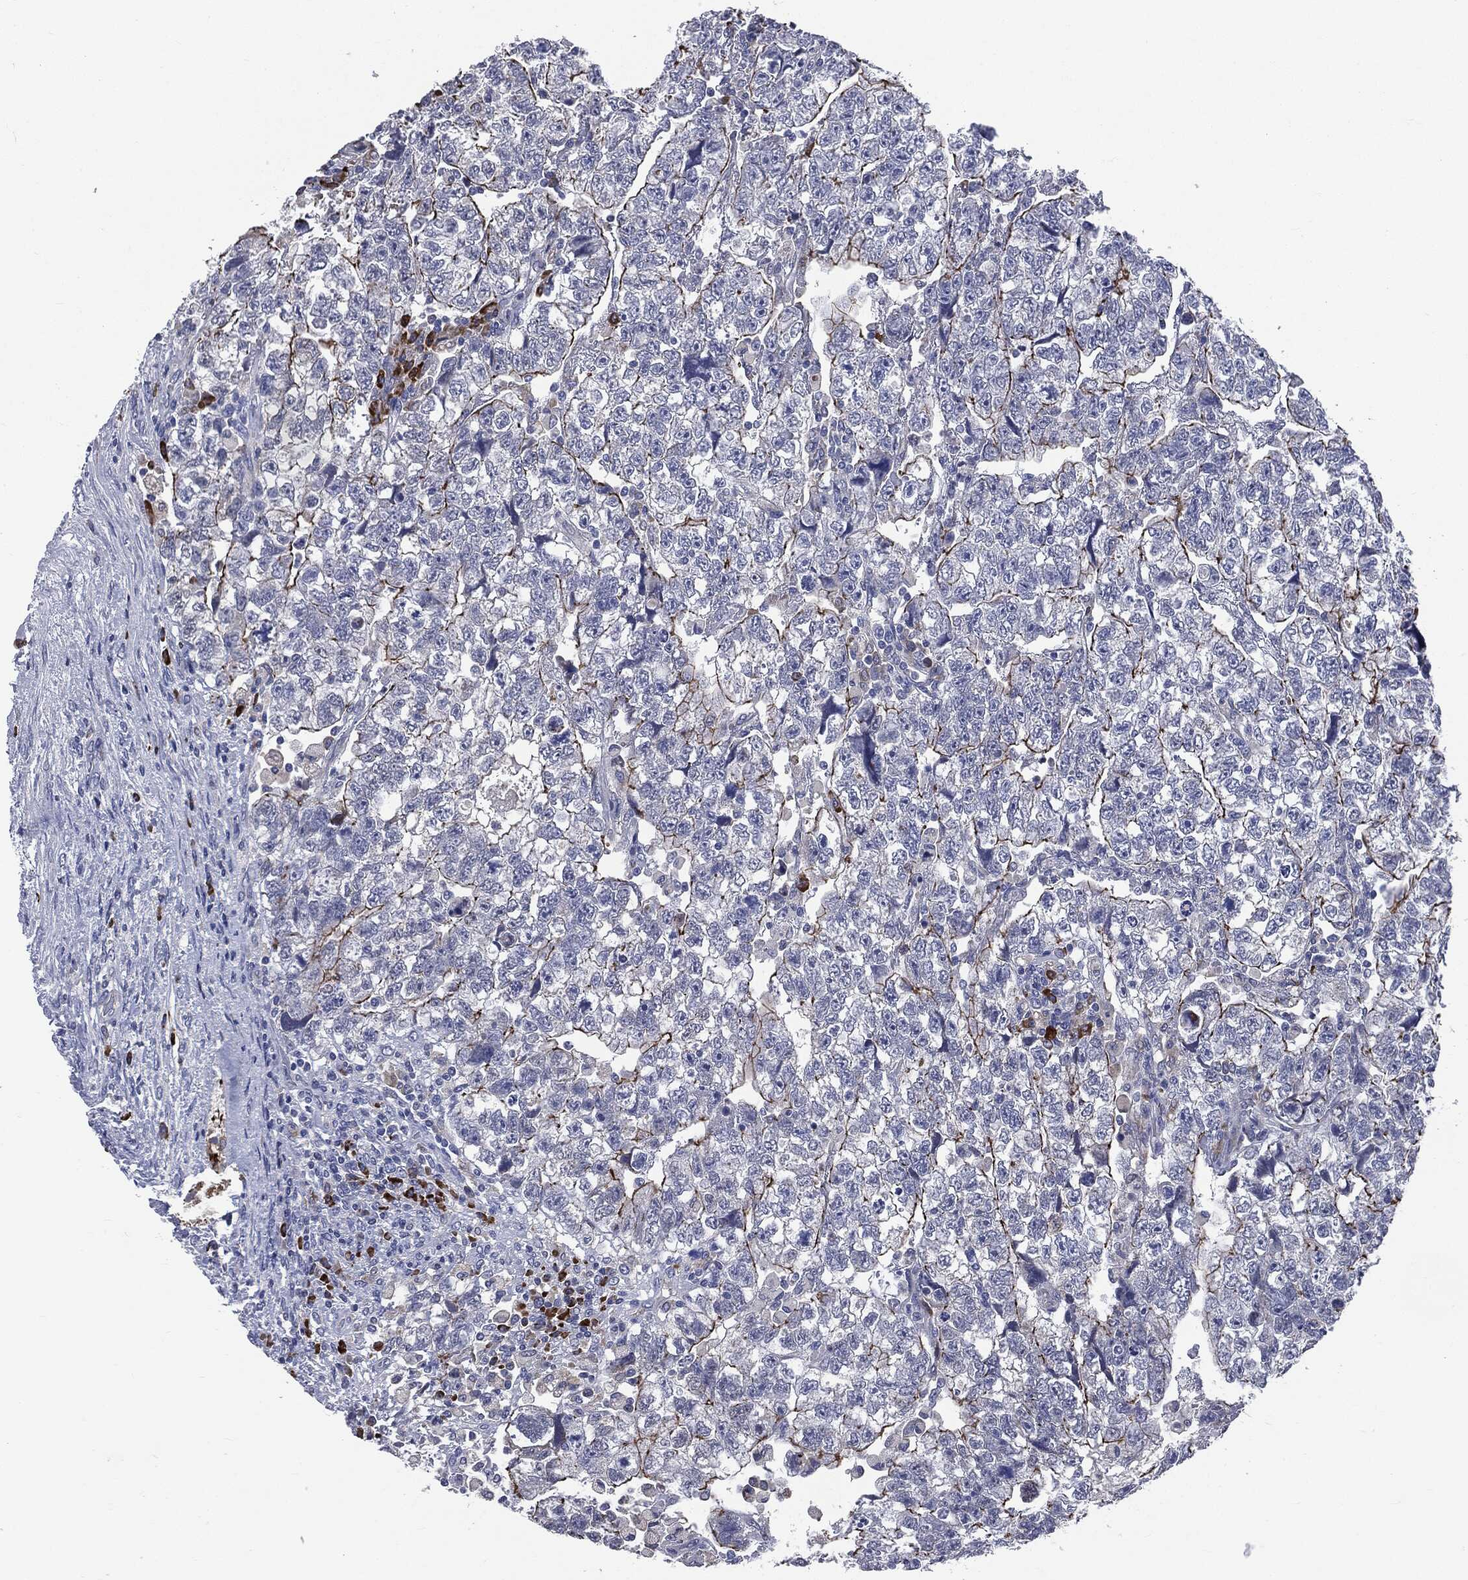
{"staining": {"intensity": "negative", "quantity": "none", "location": "none"}, "tissue": "testis cancer", "cell_type": "Tumor cells", "image_type": "cancer", "snomed": [{"axis": "morphology", "description": "Normal tissue, NOS"}, {"axis": "morphology", "description": "Carcinoma, Embryonal, NOS"}, {"axis": "topography", "description": "Testis"}], "caption": "Tumor cells are negative for protein expression in human testis embryonal carcinoma.", "gene": "PTGS2", "patient": {"sex": "male", "age": 36}}